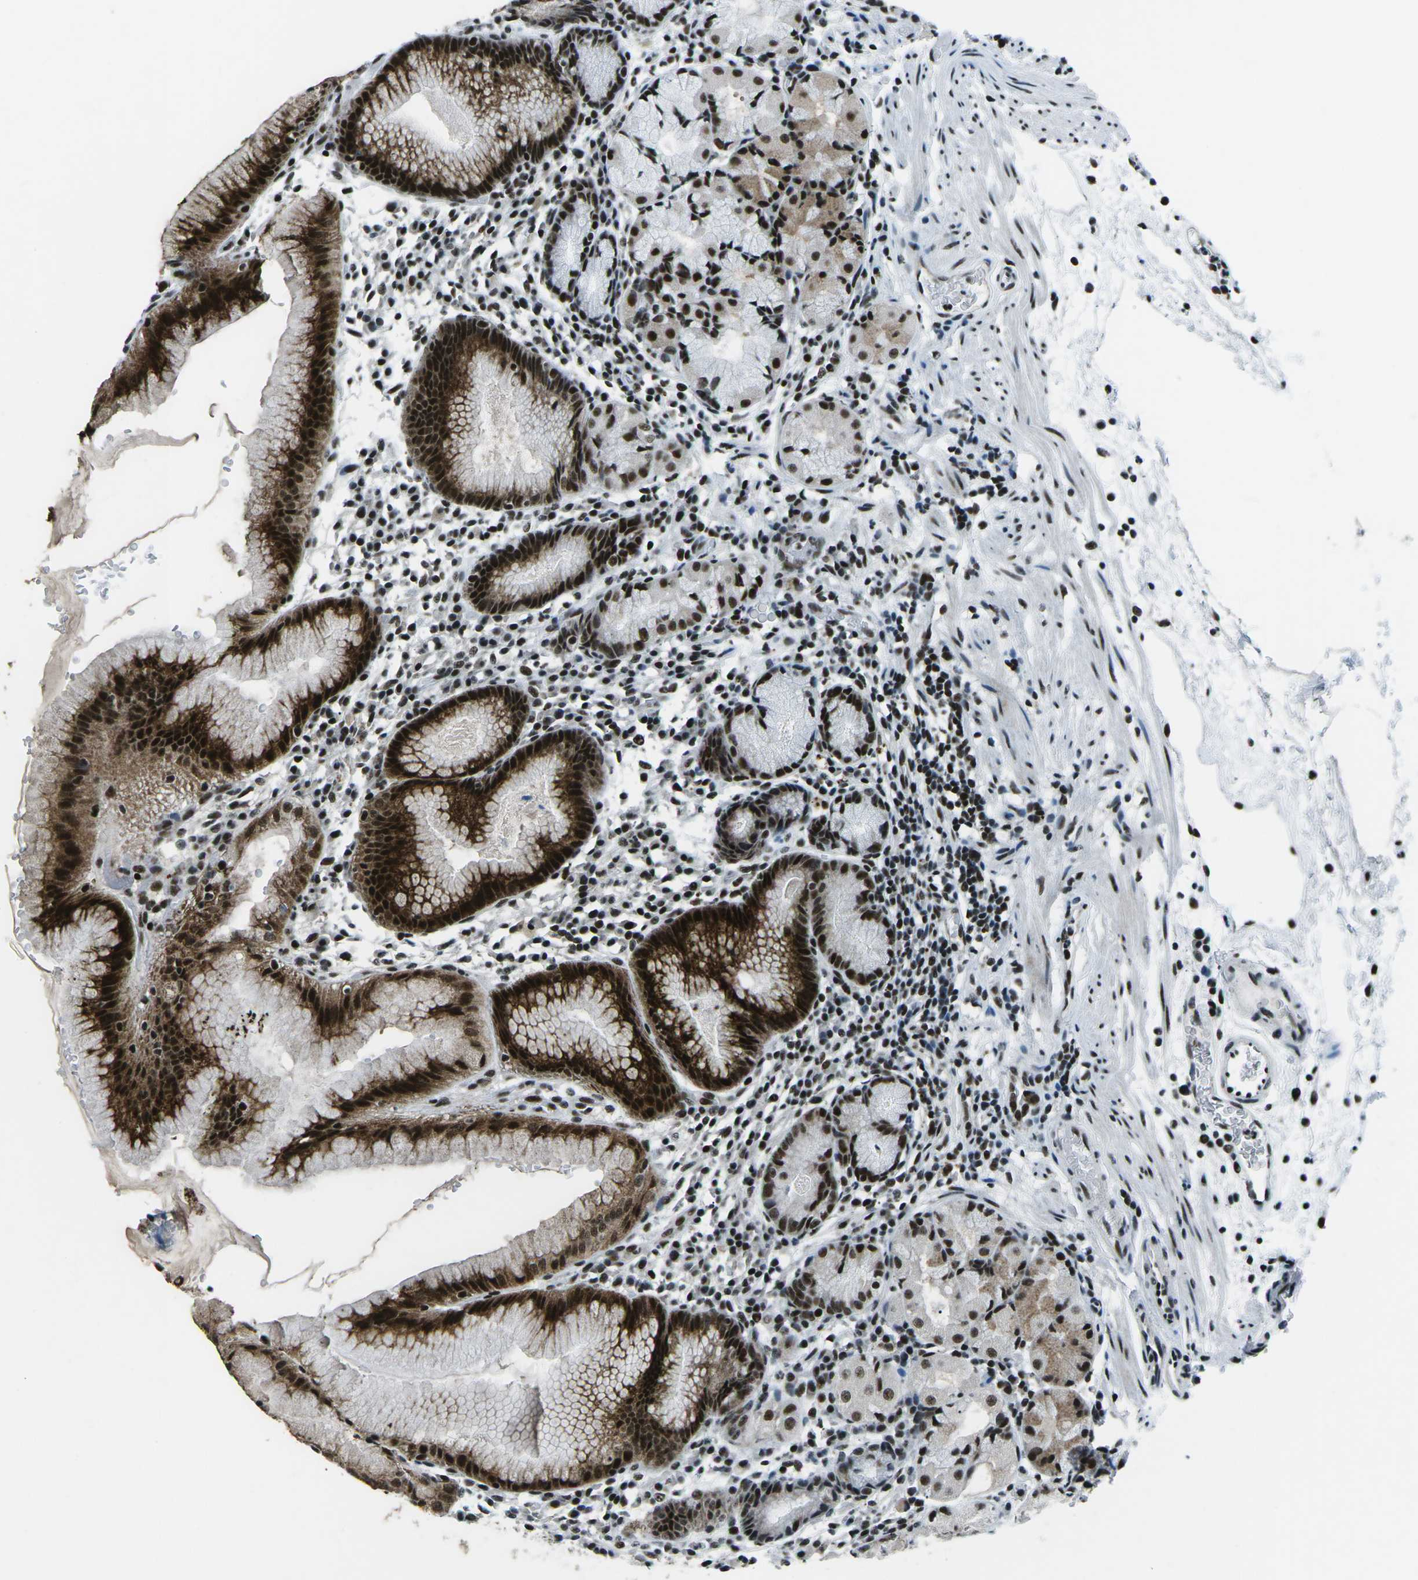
{"staining": {"intensity": "strong", "quantity": ">75%", "location": "cytoplasmic/membranous,nuclear"}, "tissue": "stomach", "cell_type": "Glandular cells", "image_type": "normal", "snomed": [{"axis": "morphology", "description": "Normal tissue, NOS"}, {"axis": "topography", "description": "Stomach"}, {"axis": "topography", "description": "Stomach, lower"}], "caption": "Immunohistochemistry (DAB (3,3'-diaminobenzidine)) staining of normal human stomach reveals strong cytoplasmic/membranous,nuclear protein positivity in about >75% of glandular cells.", "gene": "RBL2", "patient": {"sex": "female", "age": 75}}